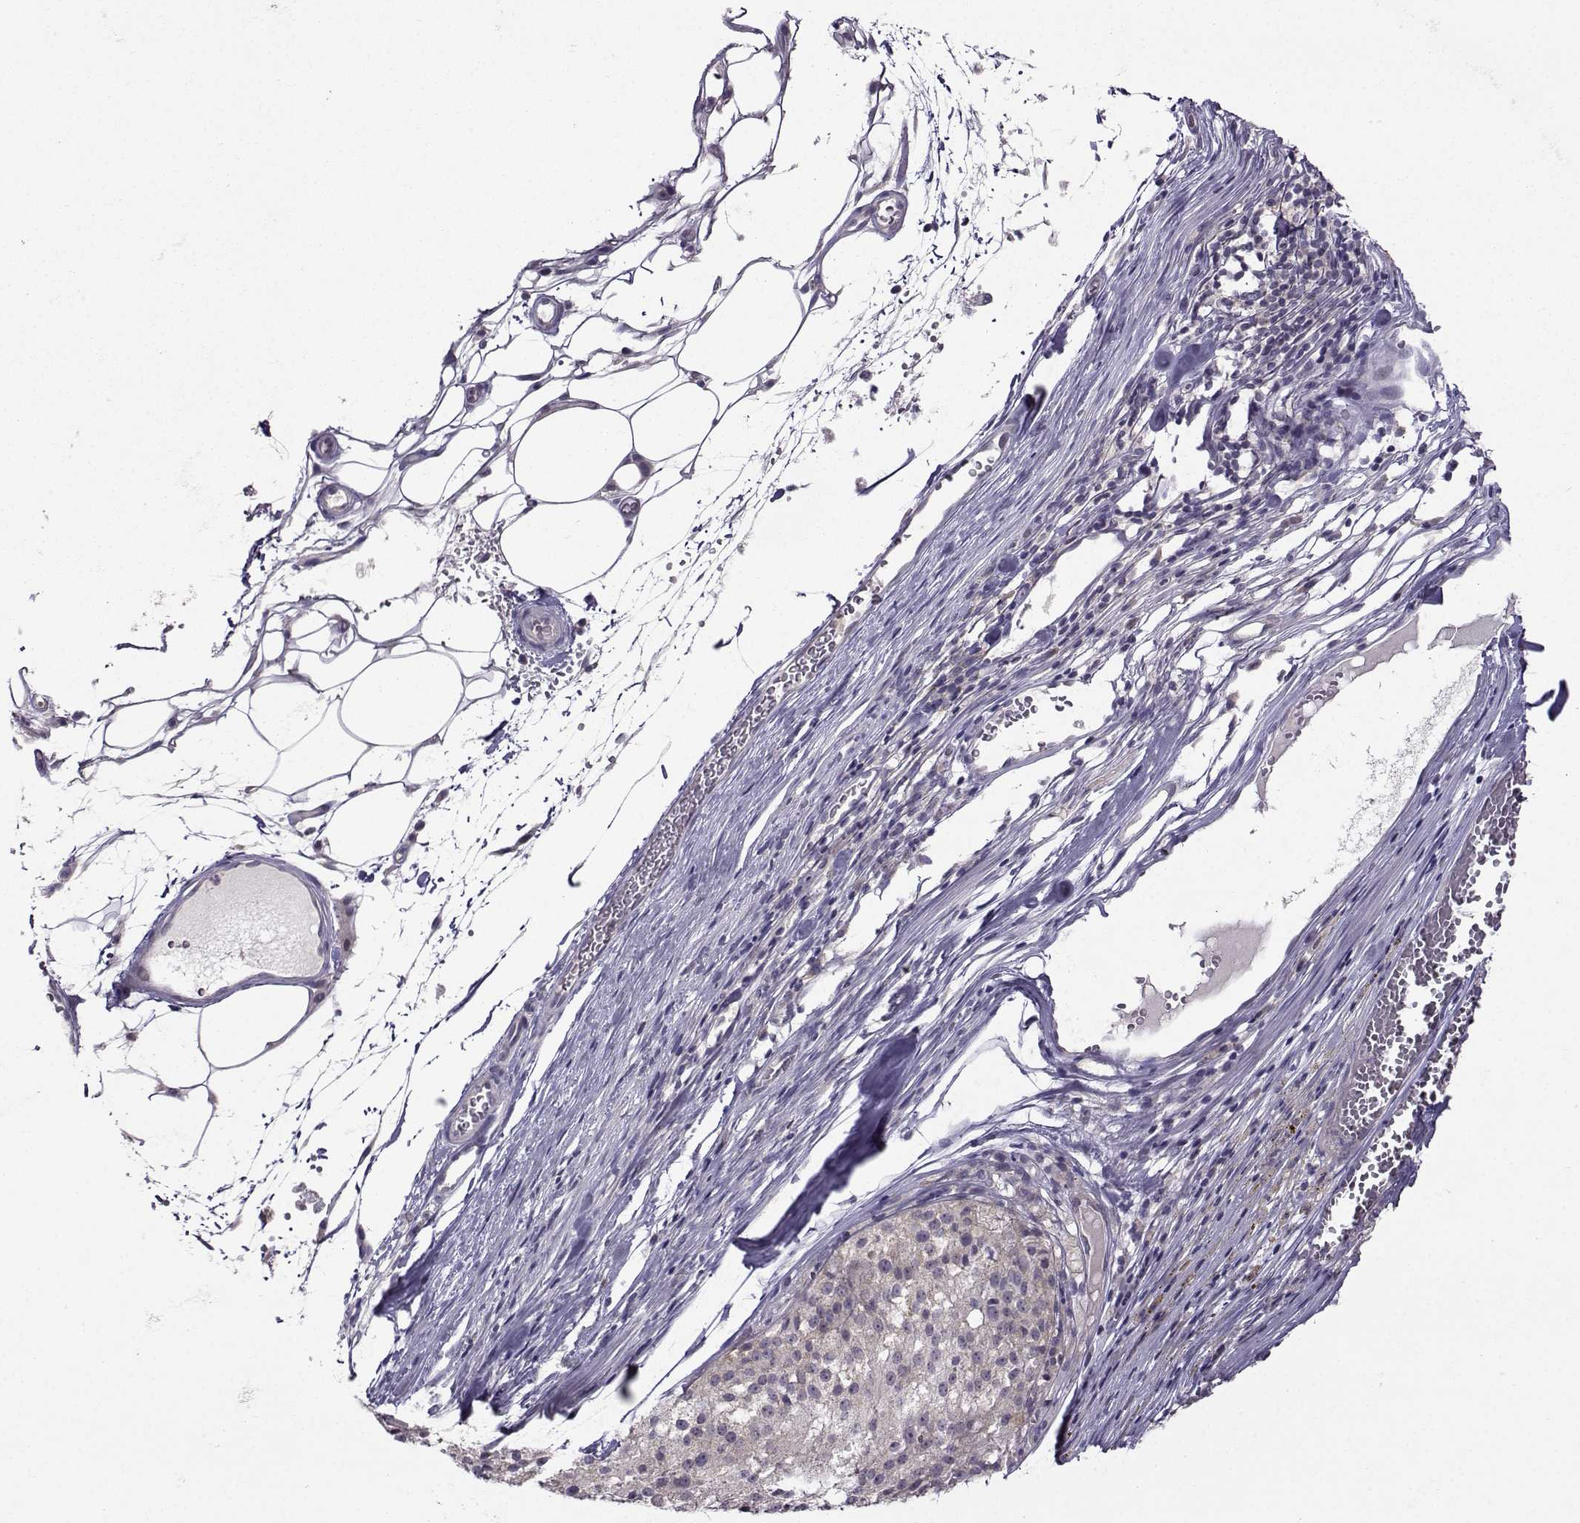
{"staining": {"intensity": "negative", "quantity": "none", "location": "none"}, "tissue": "melanoma", "cell_type": "Tumor cells", "image_type": "cancer", "snomed": [{"axis": "morphology", "description": "Malignant melanoma, Metastatic site"}, {"axis": "topography", "description": "Lymph node"}], "caption": "Immunohistochemistry histopathology image of human melanoma stained for a protein (brown), which reveals no staining in tumor cells.", "gene": "DDX20", "patient": {"sex": "female", "age": 64}}